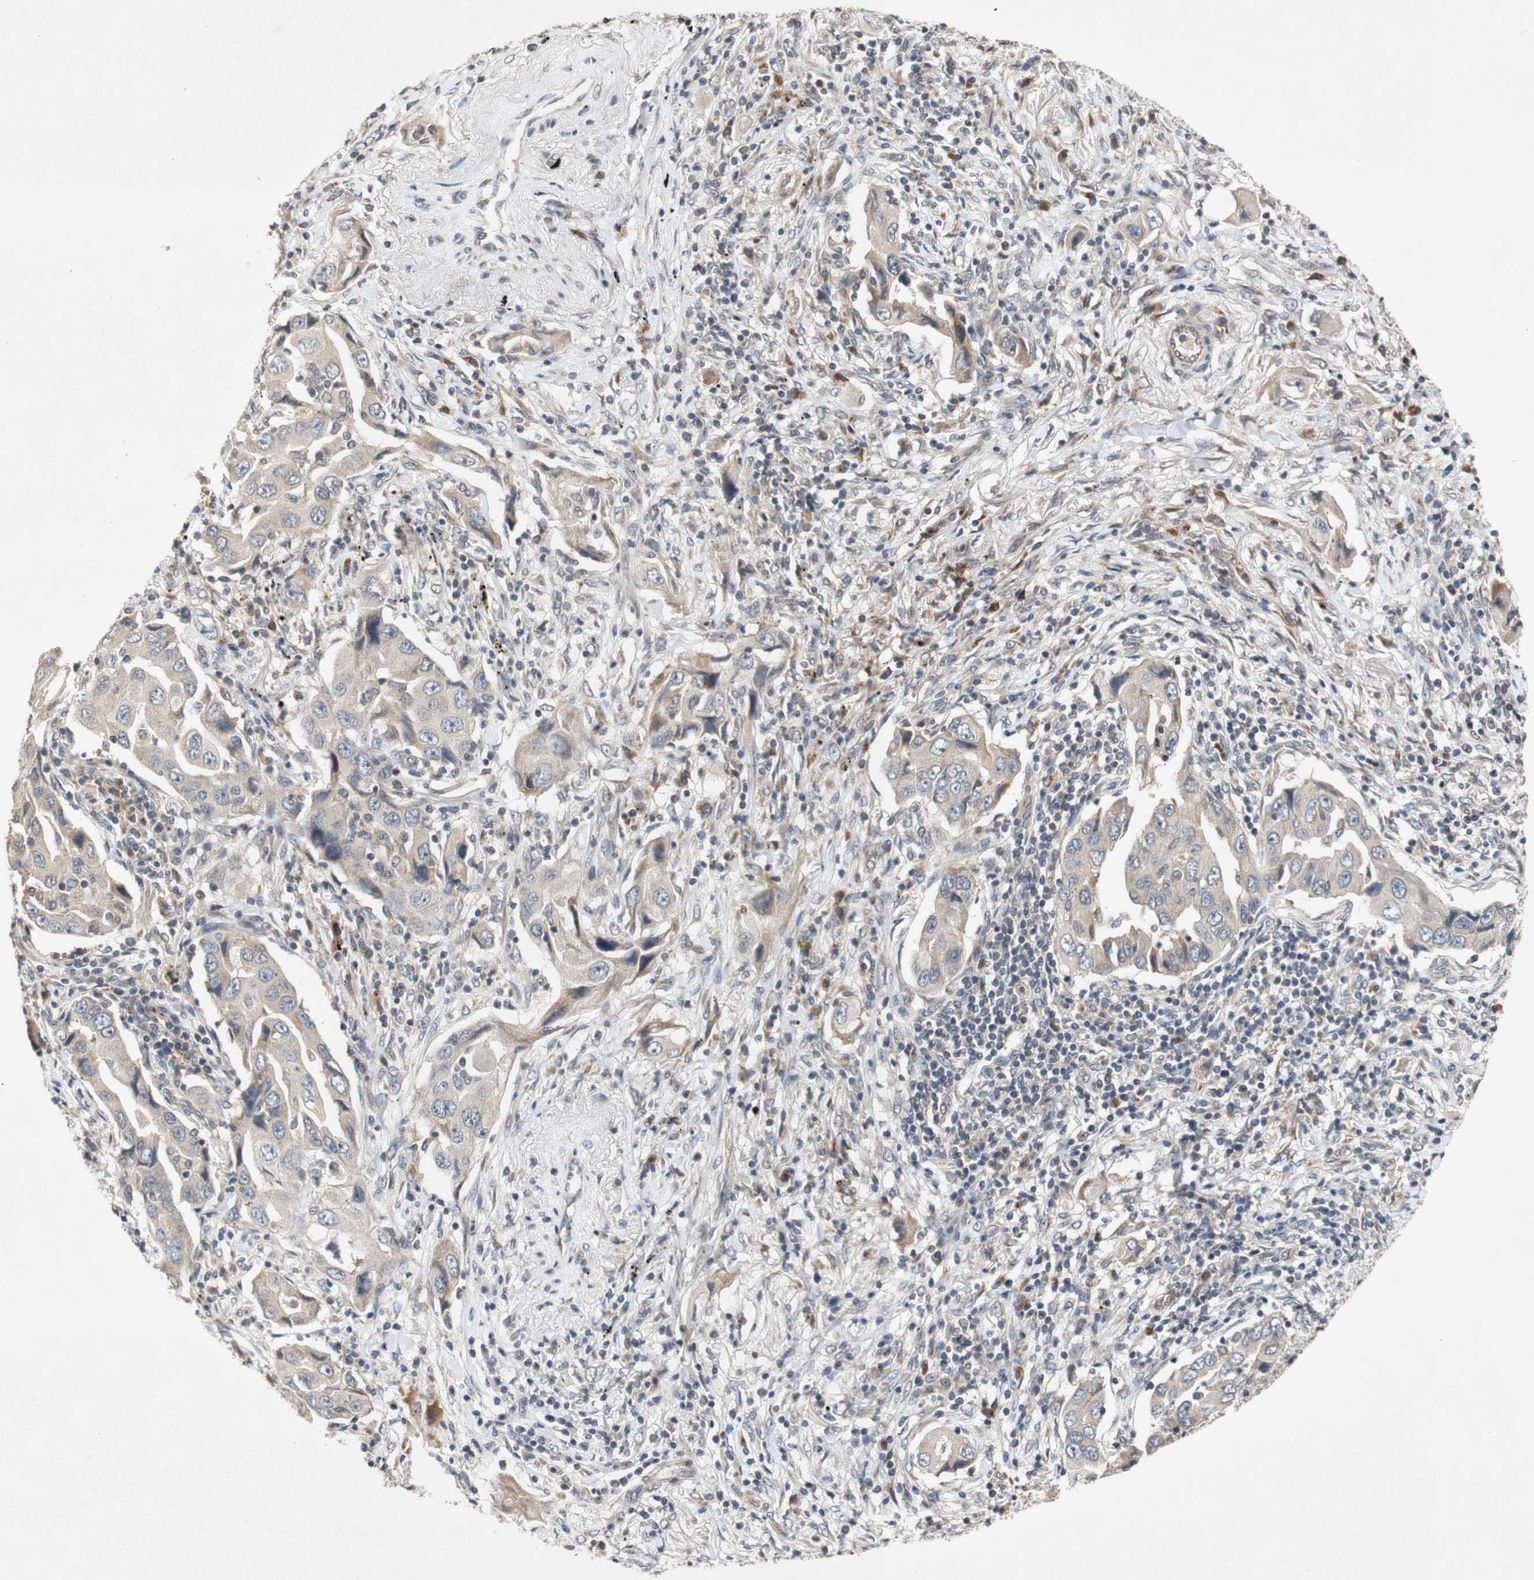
{"staining": {"intensity": "moderate", "quantity": ">75%", "location": "cytoplasmic/membranous"}, "tissue": "lung cancer", "cell_type": "Tumor cells", "image_type": "cancer", "snomed": [{"axis": "morphology", "description": "Adenocarcinoma, NOS"}, {"axis": "topography", "description": "Lung"}], "caption": "Brown immunohistochemical staining in lung adenocarcinoma demonstrates moderate cytoplasmic/membranous positivity in approximately >75% of tumor cells.", "gene": "PIN1", "patient": {"sex": "female", "age": 65}}